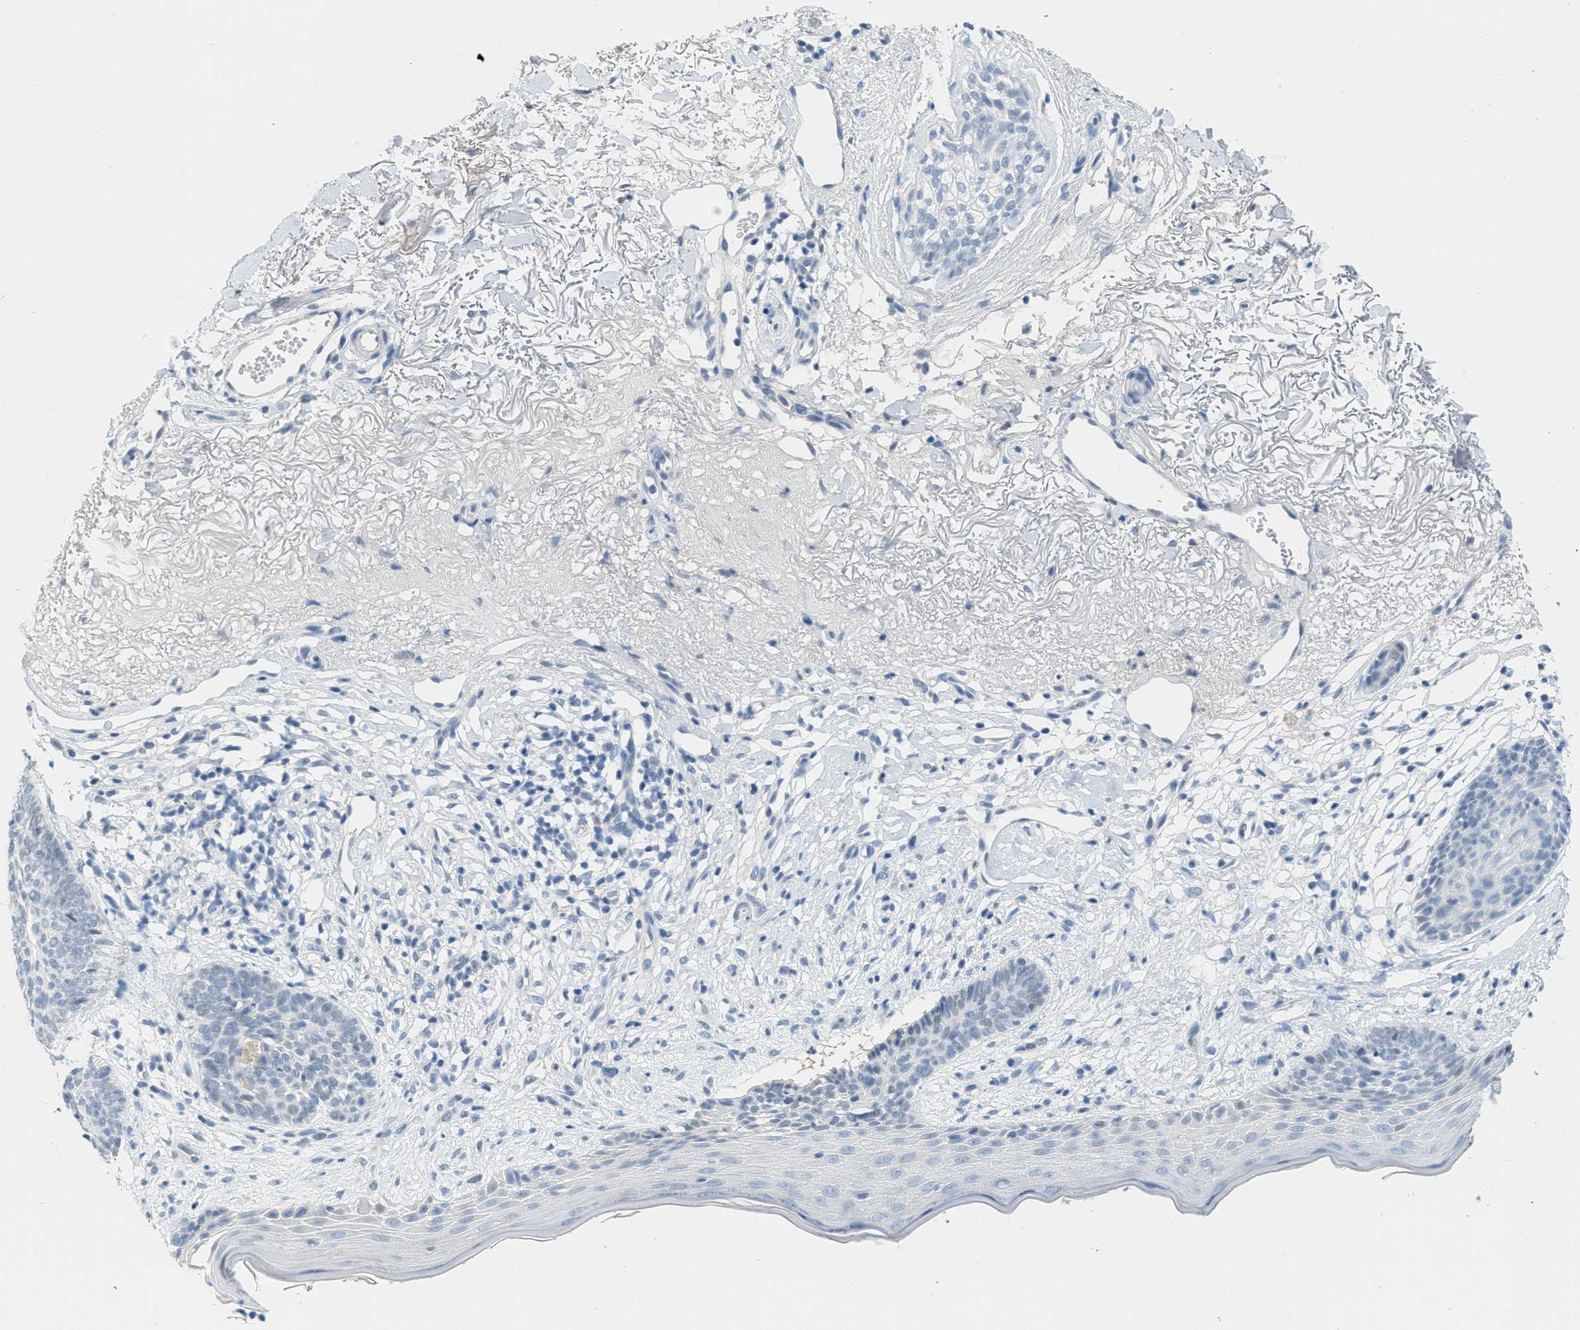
{"staining": {"intensity": "negative", "quantity": "none", "location": "none"}, "tissue": "skin cancer", "cell_type": "Tumor cells", "image_type": "cancer", "snomed": [{"axis": "morphology", "description": "Normal tissue, NOS"}, {"axis": "morphology", "description": "Basal cell carcinoma"}, {"axis": "topography", "description": "Skin"}], "caption": "DAB (3,3'-diaminobenzidine) immunohistochemical staining of basal cell carcinoma (skin) shows no significant positivity in tumor cells. (Brightfield microscopy of DAB immunohistochemistry at high magnification).", "gene": "HSF2", "patient": {"sex": "female", "age": 70}}